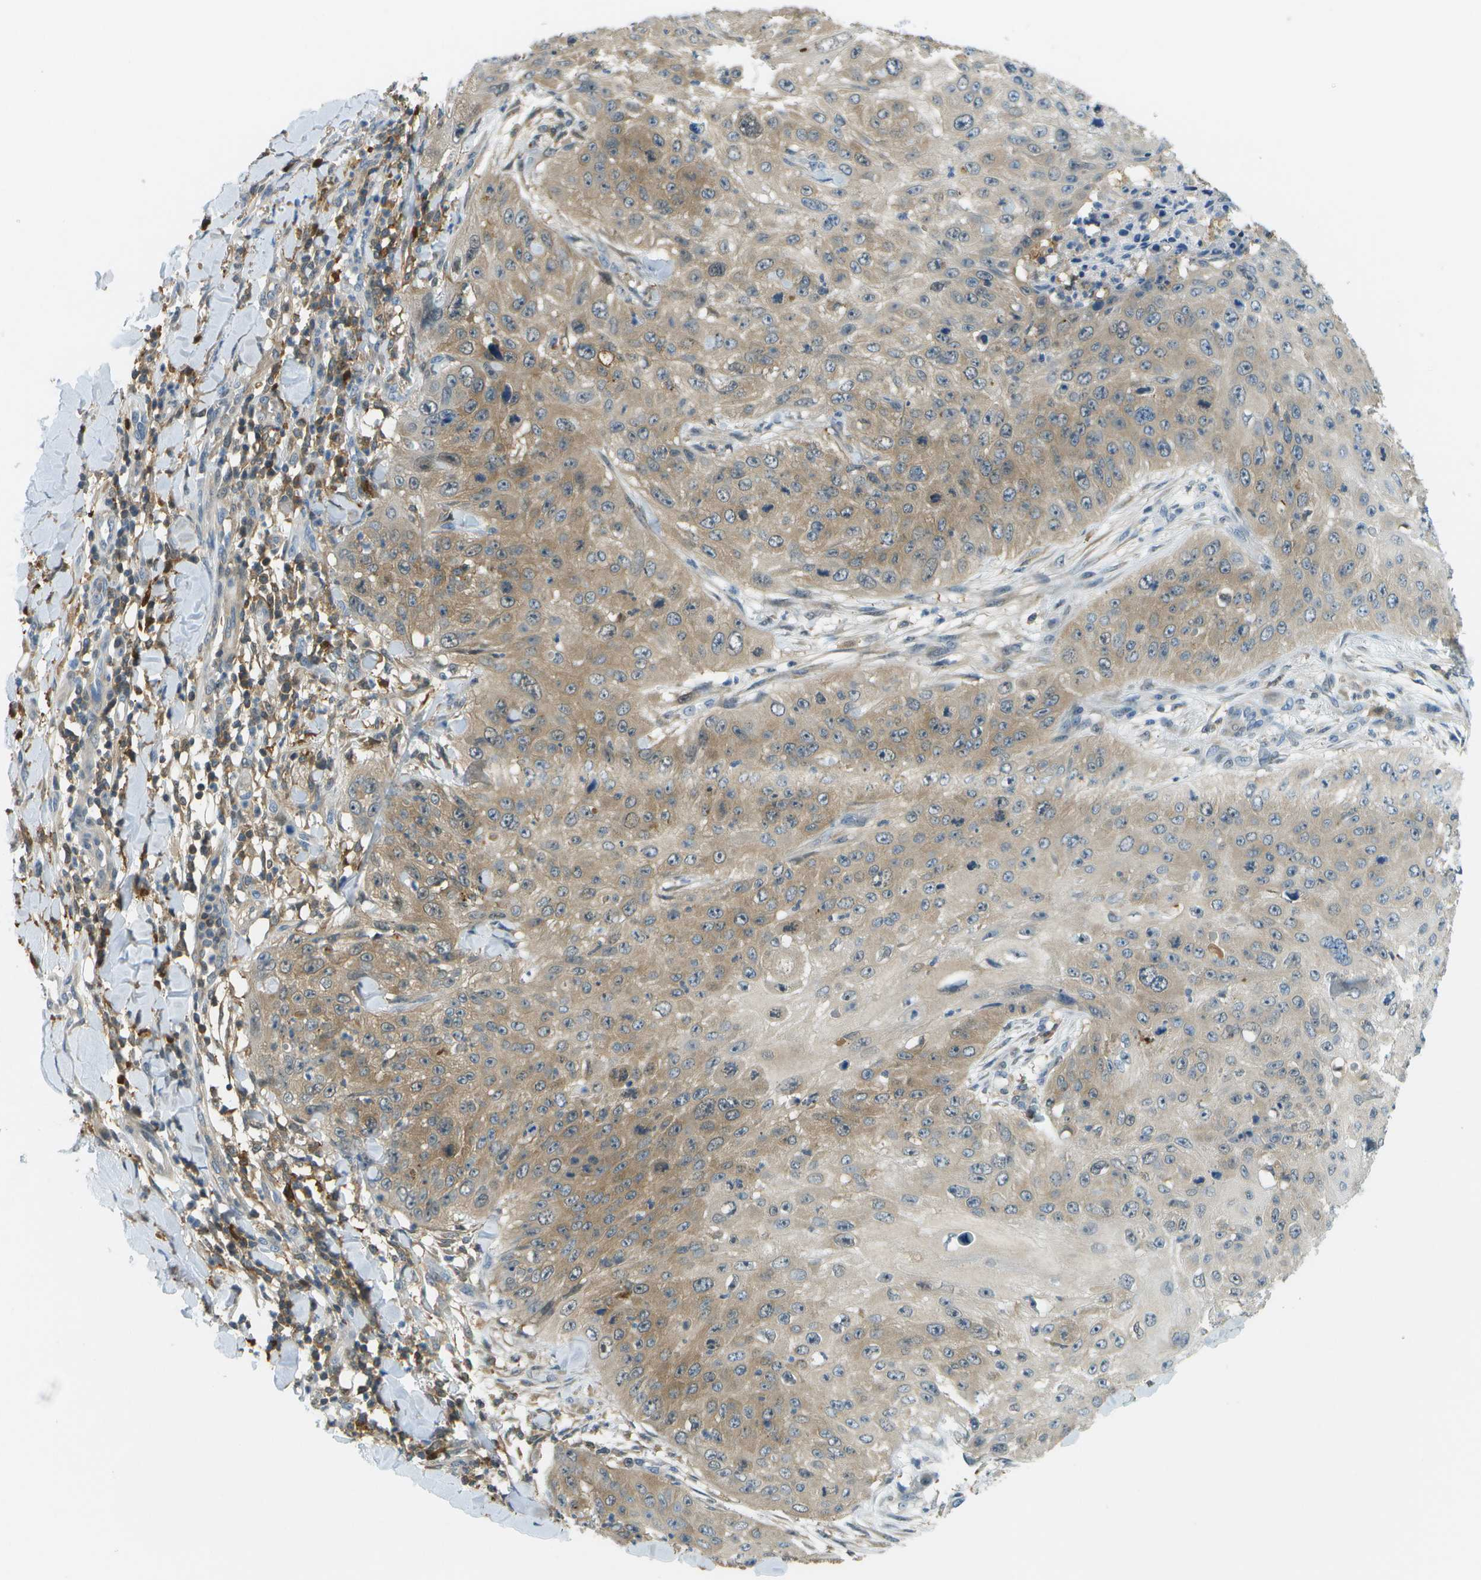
{"staining": {"intensity": "moderate", "quantity": "25%-75%", "location": "cytoplasmic/membranous"}, "tissue": "skin cancer", "cell_type": "Tumor cells", "image_type": "cancer", "snomed": [{"axis": "morphology", "description": "Squamous cell carcinoma, NOS"}, {"axis": "topography", "description": "Skin"}], "caption": "About 25%-75% of tumor cells in human squamous cell carcinoma (skin) display moderate cytoplasmic/membranous protein expression as visualized by brown immunohistochemical staining.", "gene": "CDH23", "patient": {"sex": "female", "age": 80}}